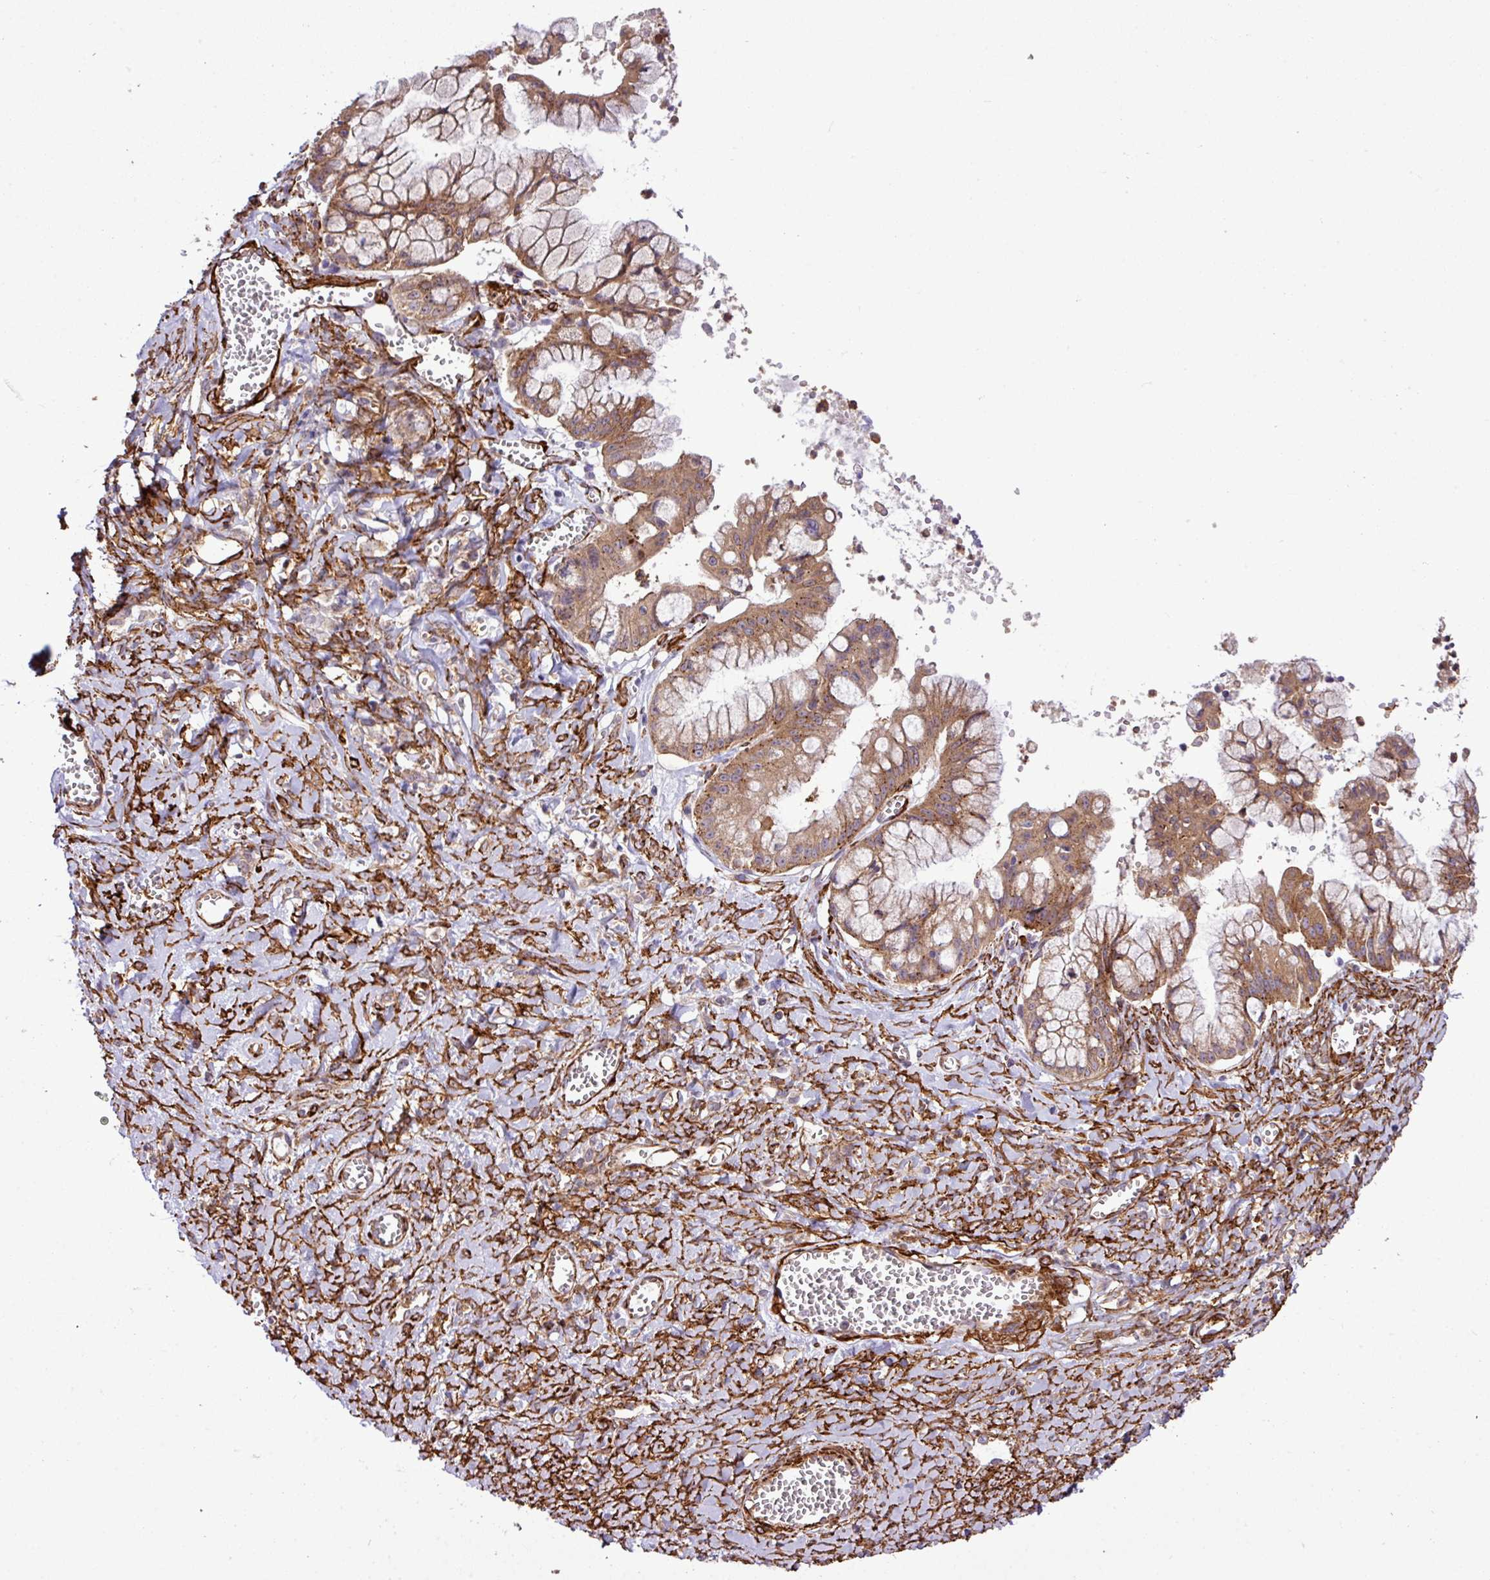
{"staining": {"intensity": "moderate", "quantity": ">75%", "location": "cytoplasmic/membranous"}, "tissue": "ovarian cancer", "cell_type": "Tumor cells", "image_type": "cancer", "snomed": [{"axis": "morphology", "description": "Cystadenocarcinoma, mucinous, NOS"}, {"axis": "topography", "description": "Ovary"}], "caption": "An IHC micrograph of neoplastic tissue is shown. Protein staining in brown highlights moderate cytoplasmic/membranous positivity in ovarian cancer (mucinous cystadenocarcinoma) within tumor cells.", "gene": "FAM47E", "patient": {"sex": "female", "age": 70}}